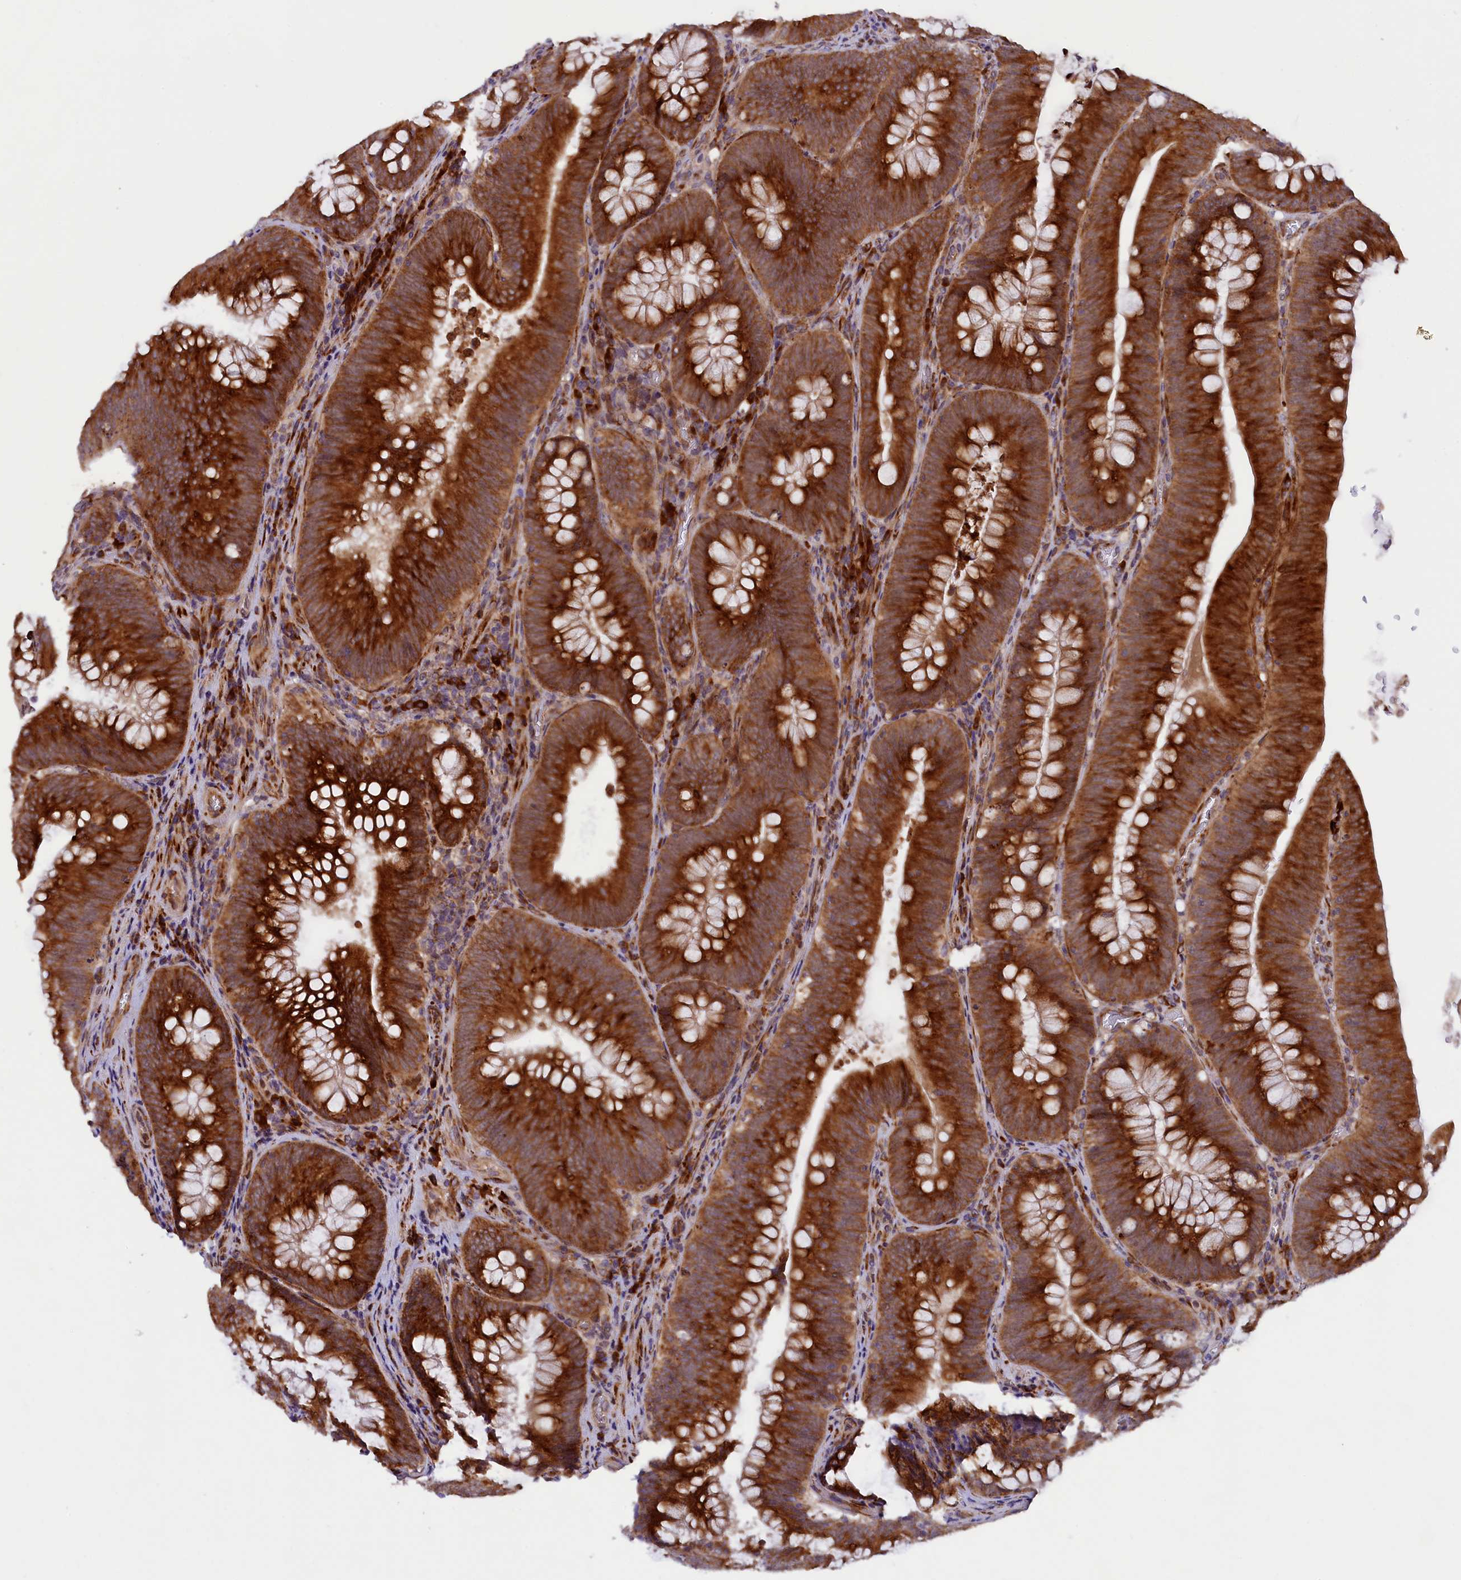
{"staining": {"intensity": "strong", "quantity": ">75%", "location": "cytoplasmic/membranous"}, "tissue": "colorectal cancer", "cell_type": "Tumor cells", "image_type": "cancer", "snomed": [{"axis": "morphology", "description": "Normal tissue, NOS"}, {"axis": "topography", "description": "Colon"}], "caption": "Immunohistochemical staining of human colorectal cancer demonstrates high levels of strong cytoplasmic/membranous staining in about >75% of tumor cells.", "gene": "SSC5D", "patient": {"sex": "female", "age": 82}}